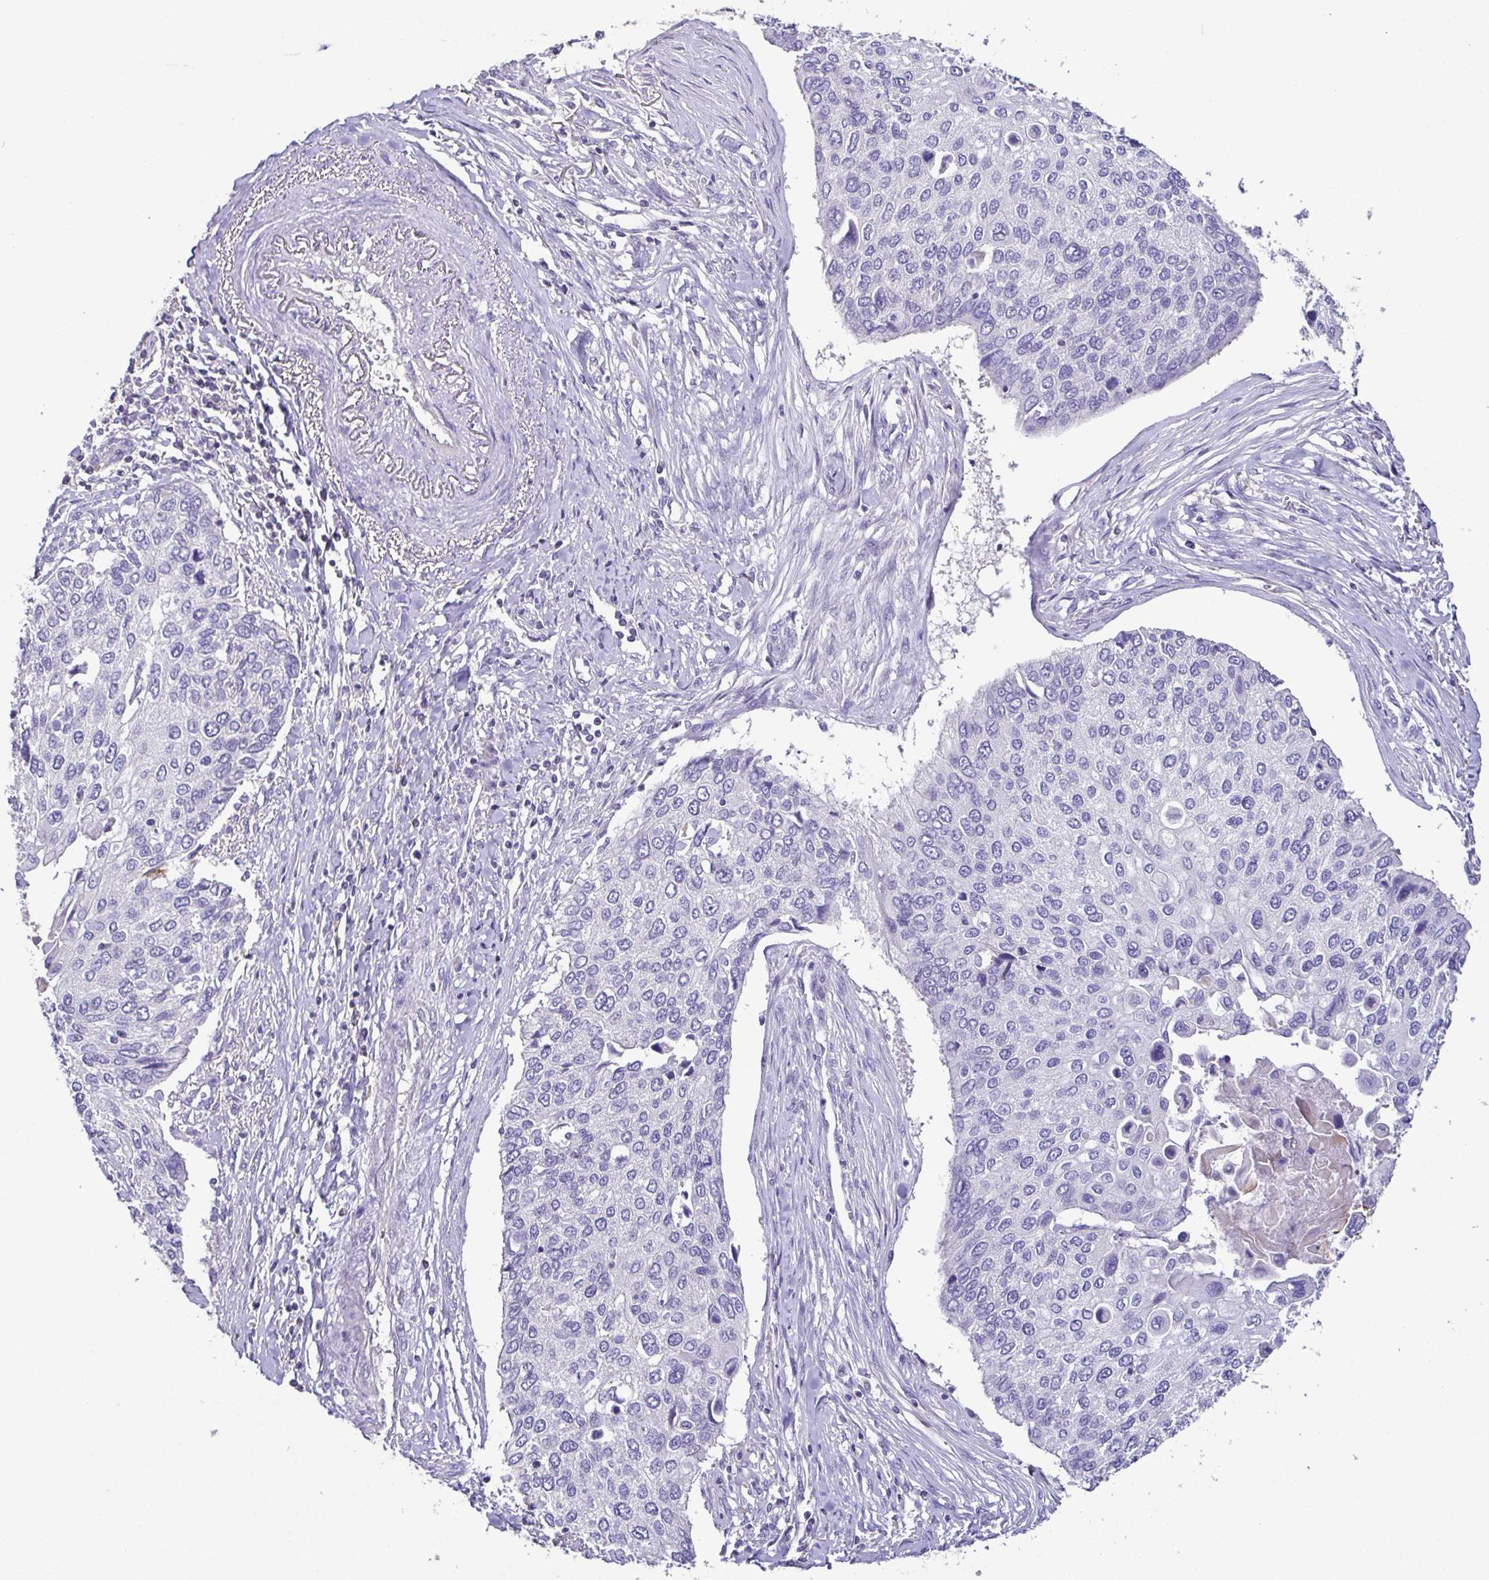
{"staining": {"intensity": "negative", "quantity": "none", "location": "none"}, "tissue": "lung cancer", "cell_type": "Tumor cells", "image_type": "cancer", "snomed": [{"axis": "morphology", "description": "Squamous cell carcinoma, NOS"}, {"axis": "morphology", "description": "Squamous cell carcinoma, metastatic, NOS"}, {"axis": "topography", "description": "Lung"}], "caption": "Human lung cancer (squamous cell carcinoma) stained for a protein using immunohistochemistry demonstrates no staining in tumor cells.", "gene": "MARCO", "patient": {"sex": "male", "age": 63}}